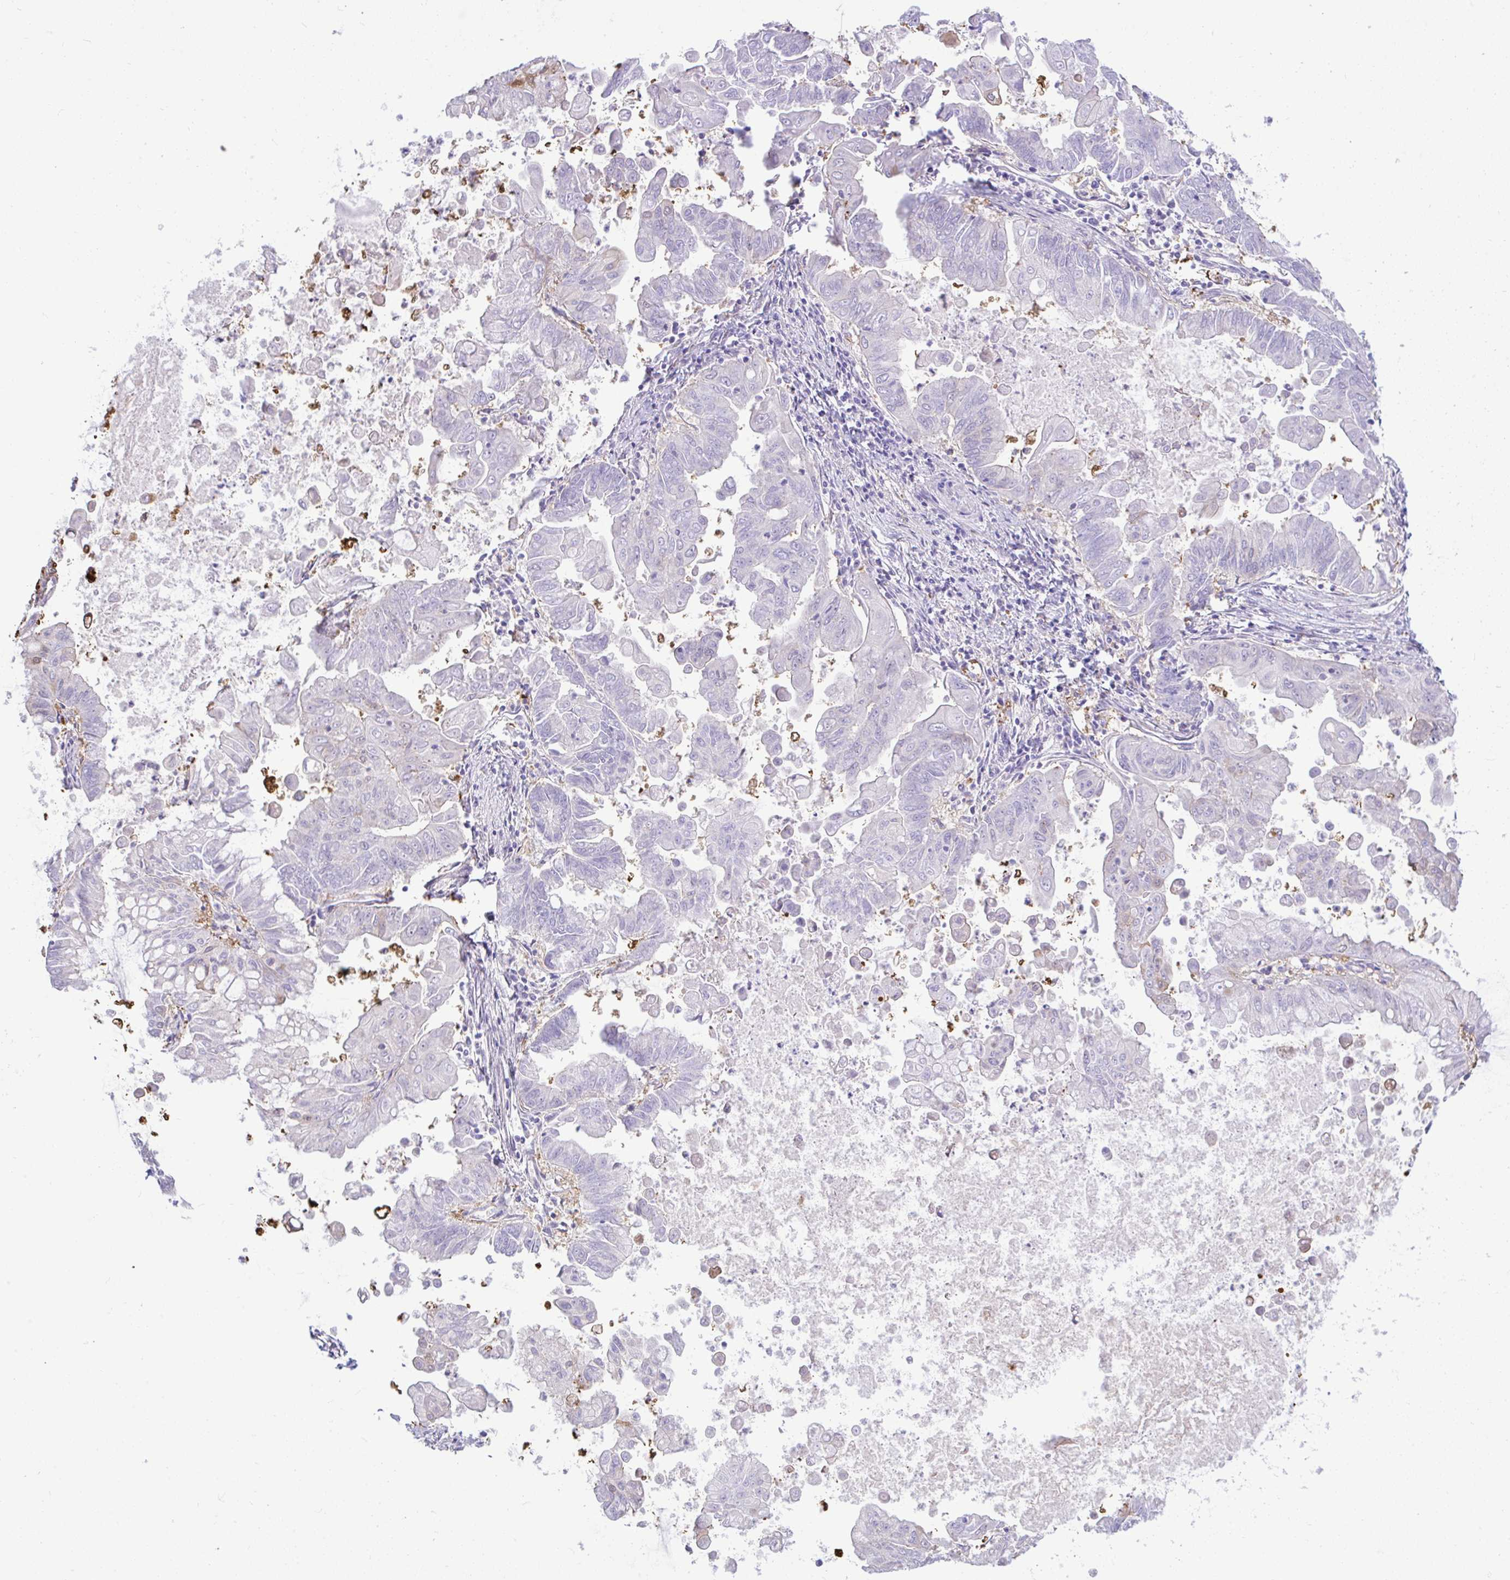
{"staining": {"intensity": "weak", "quantity": "<25%", "location": "cytoplasmic/membranous,nuclear"}, "tissue": "stomach cancer", "cell_type": "Tumor cells", "image_type": "cancer", "snomed": [{"axis": "morphology", "description": "Adenocarcinoma, NOS"}, {"axis": "topography", "description": "Stomach, upper"}], "caption": "The immunohistochemistry image has no significant staining in tumor cells of stomach adenocarcinoma tissue. (Stains: DAB immunohistochemistry with hematoxylin counter stain, Microscopy: brightfield microscopy at high magnification).", "gene": "ZNF485", "patient": {"sex": "male", "age": 80}}